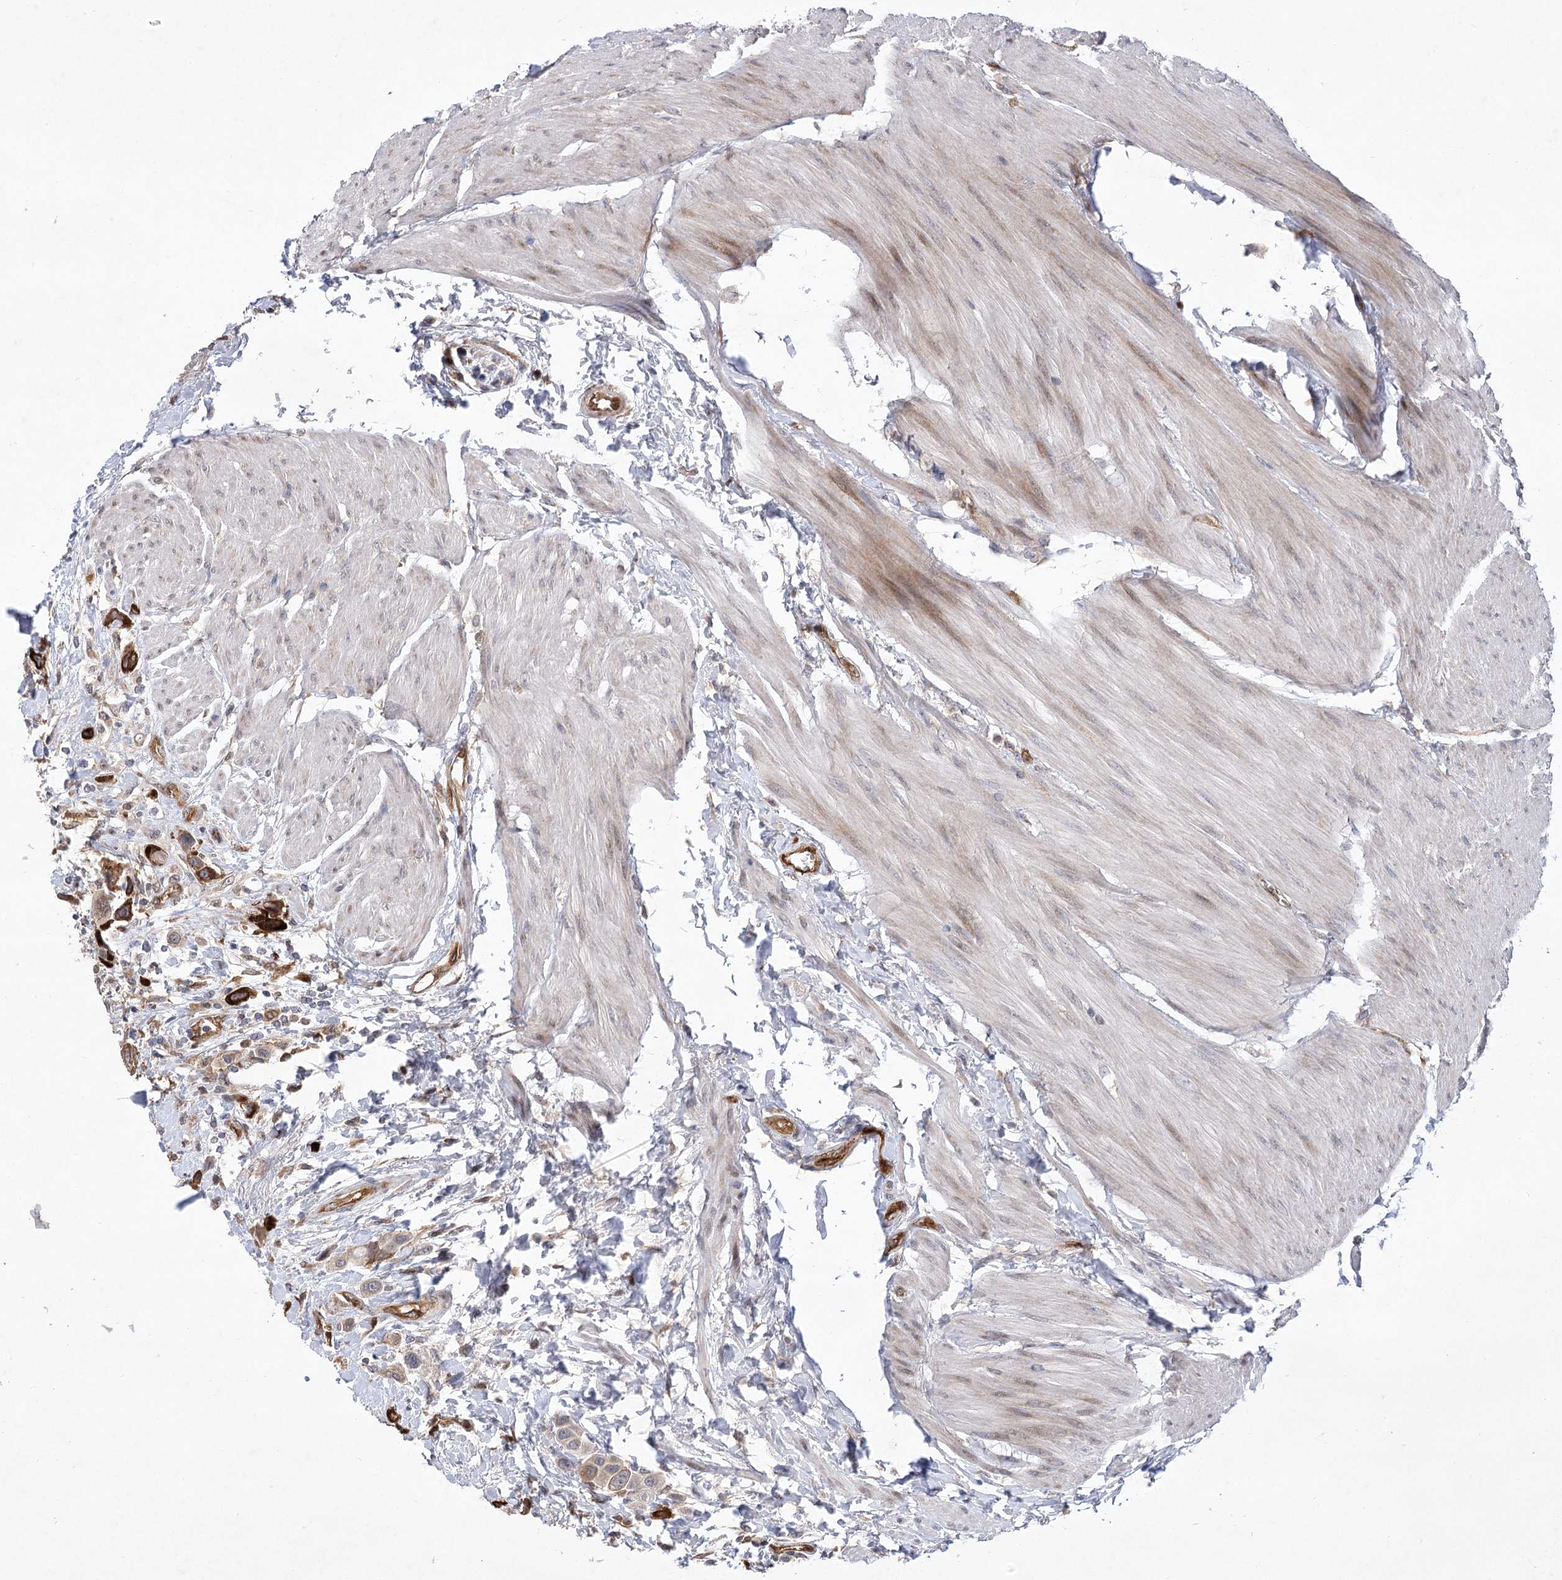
{"staining": {"intensity": "moderate", "quantity": "25%-75%", "location": "cytoplasmic/membranous"}, "tissue": "urothelial cancer", "cell_type": "Tumor cells", "image_type": "cancer", "snomed": [{"axis": "morphology", "description": "Urothelial carcinoma, High grade"}, {"axis": "topography", "description": "Urinary bladder"}], "caption": "The histopathology image demonstrates a brown stain indicating the presence of a protein in the cytoplasmic/membranous of tumor cells in urothelial cancer.", "gene": "ARHGAP31", "patient": {"sex": "male", "age": 50}}